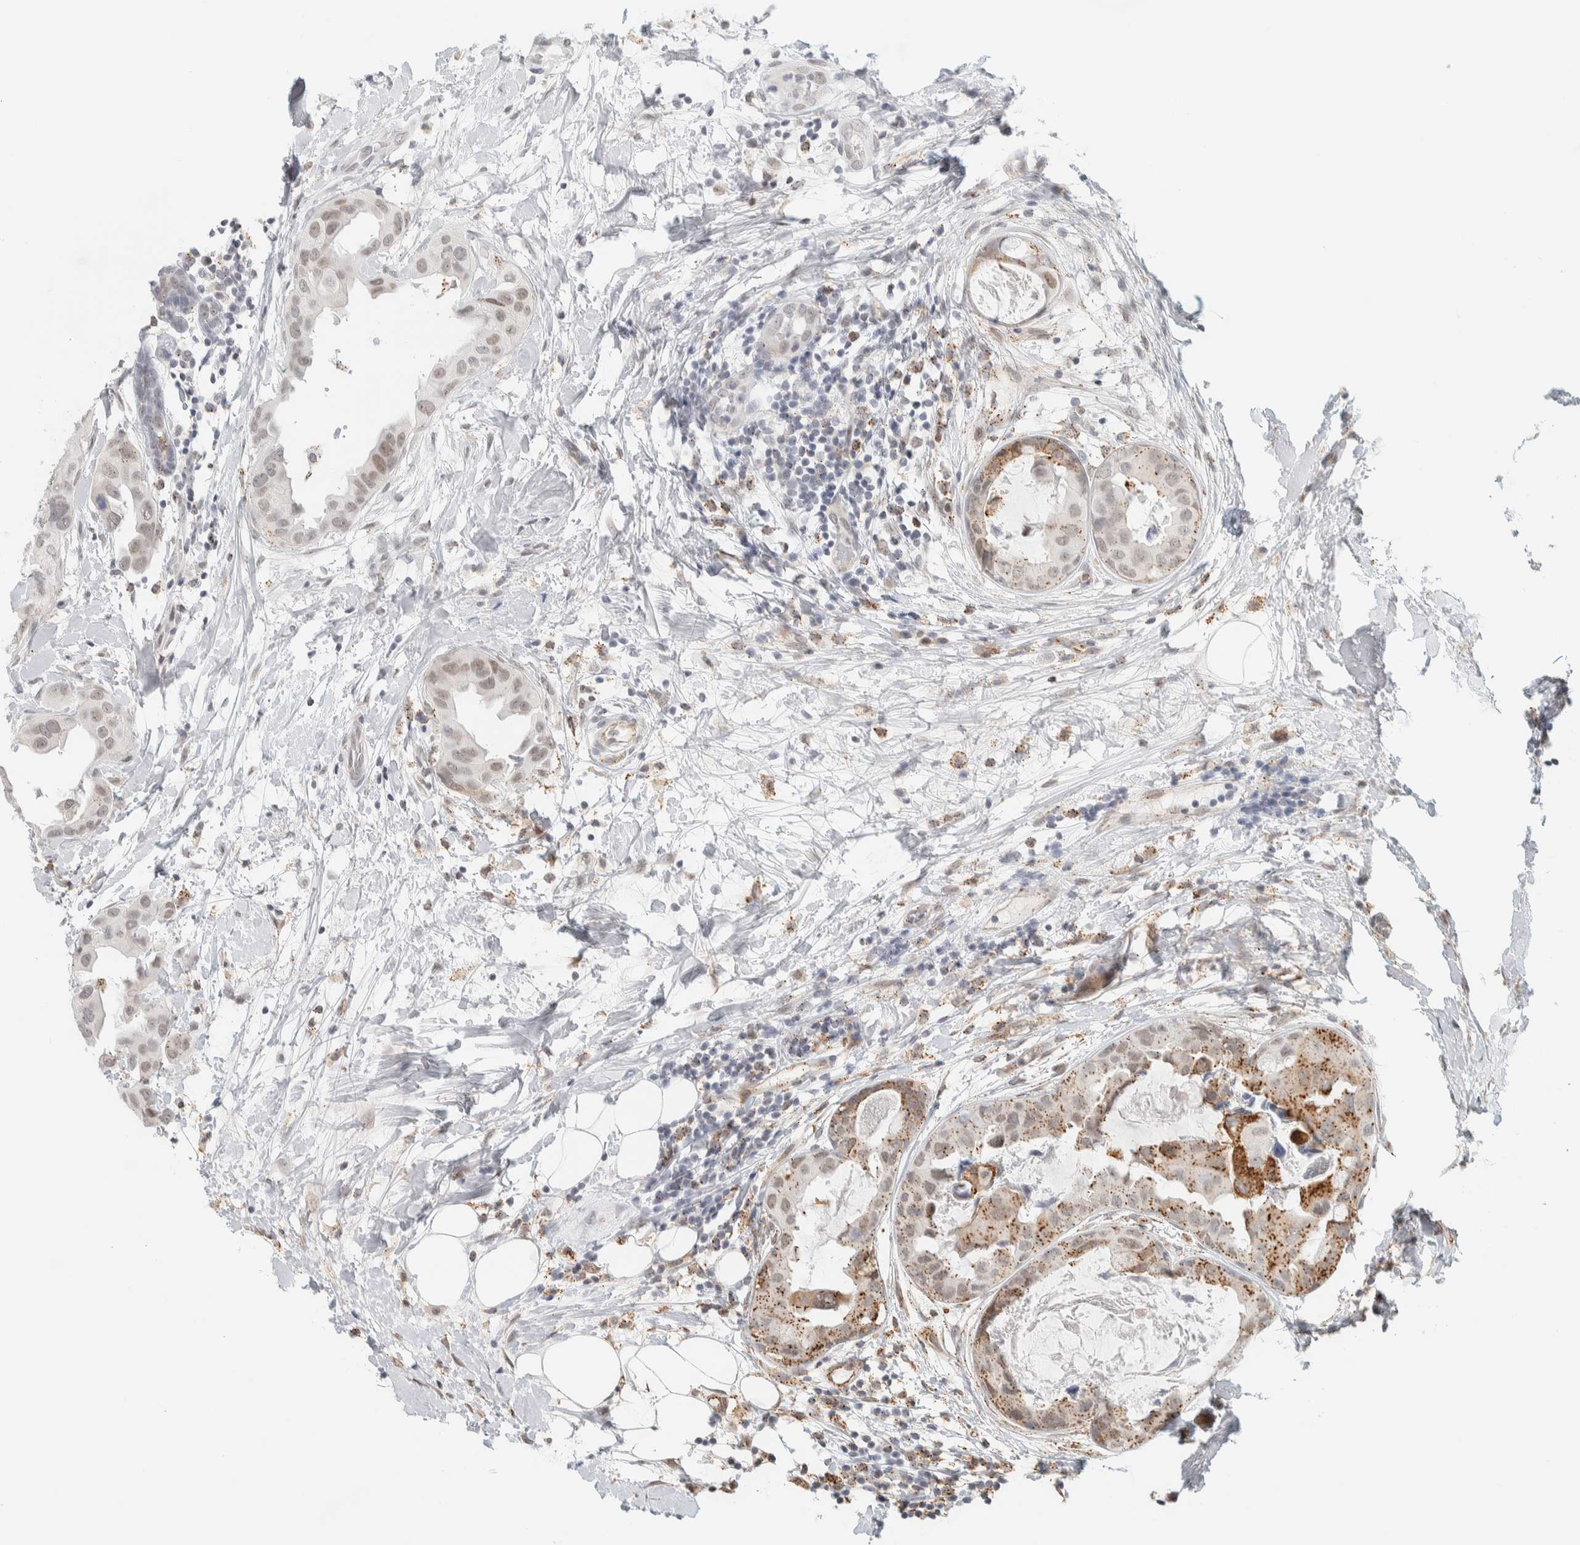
{"staining": {"intensity": "weak", "quantity": "25%-75%", "location": "cytoplasmic/membranous,nuclear"}, "tissue": "breast cancer", "cell_type": "Tumor cells", "image_type": "cancer", "snomed": [{"axis": "morphology", "description": "Duct carcinoma"}, {"axis": "topography", "description": "Breast"}], "caption": "Protein staining of breast cancer (infiltrating ductal carcinoma) tissue reveals weak cytoplasmic/membranous and nuclear positivity in about 25%-75% of tumor cells.", "gene": "CDH17", "patient": {"sex": "female", "age": 40}}